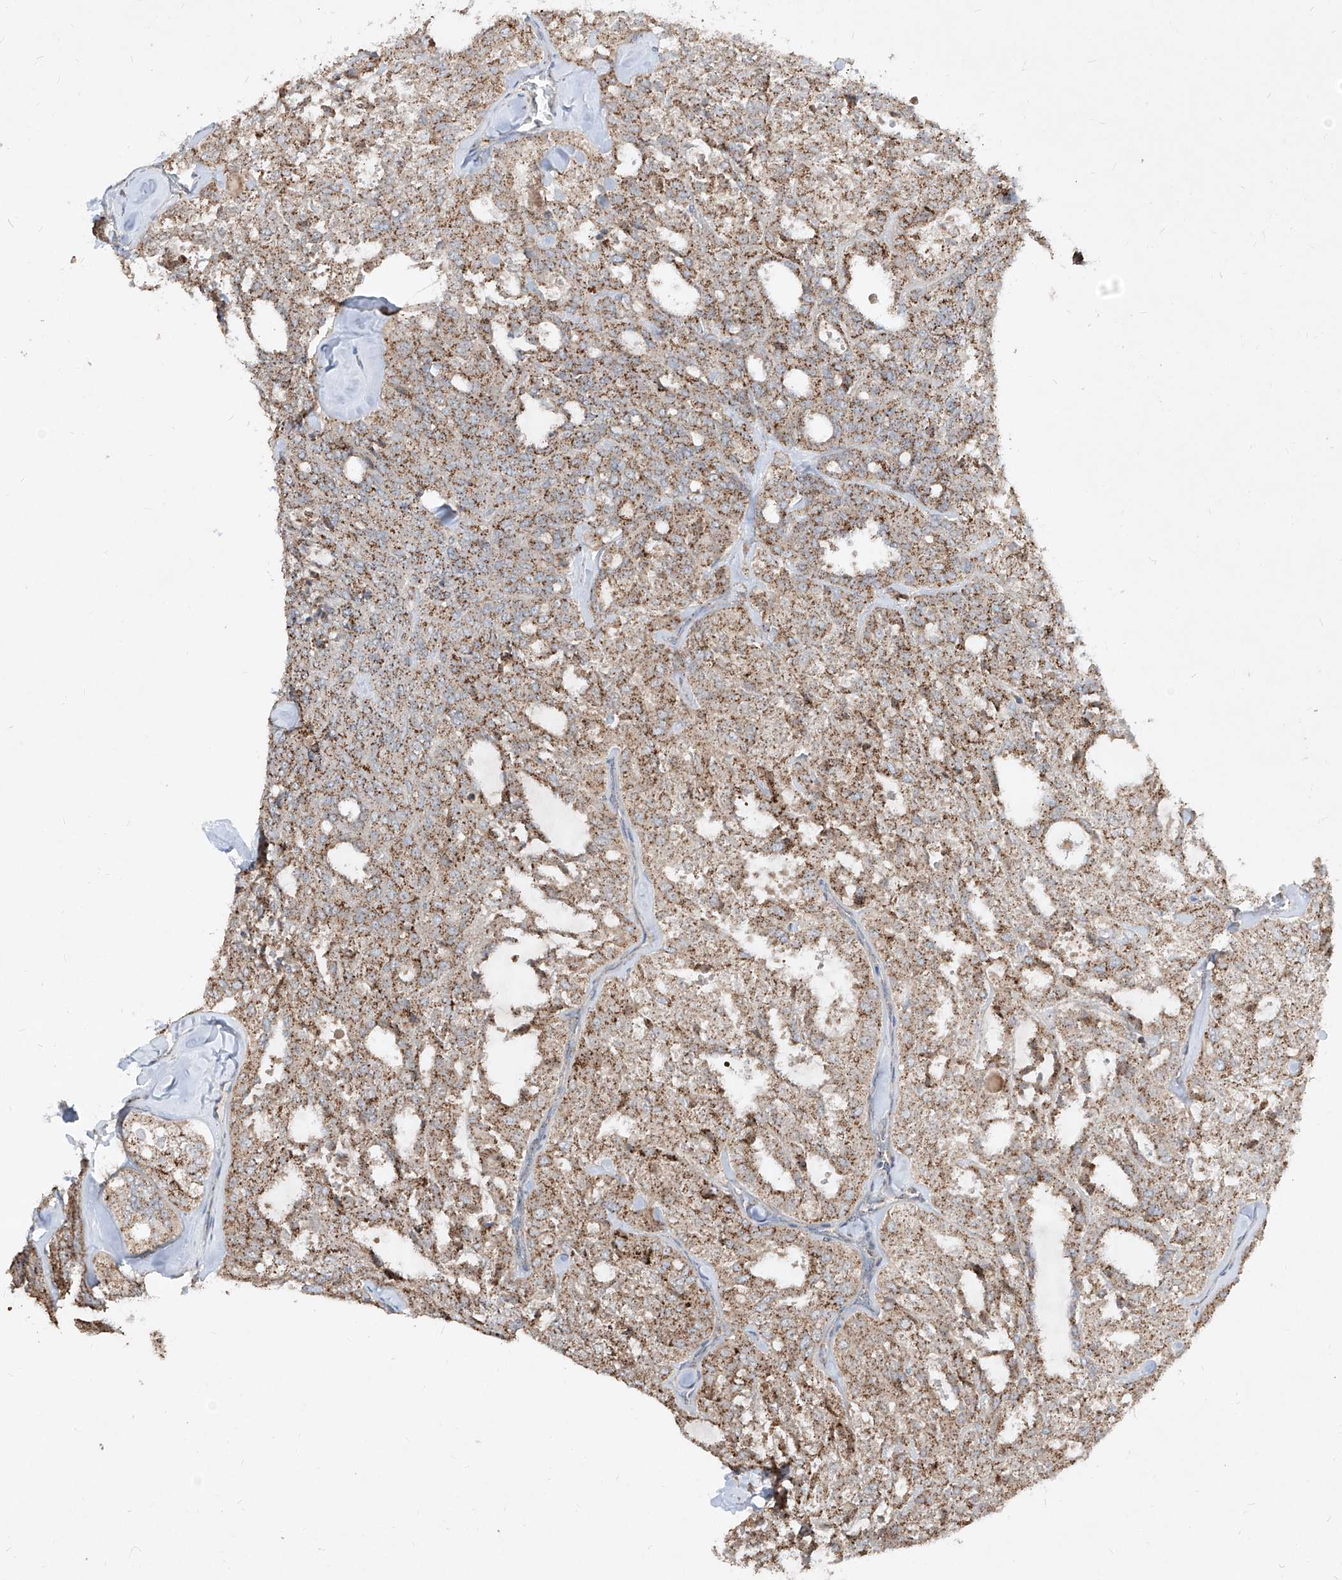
{"staining": {"intensity": "moderate", "quantity": ">75%", "location": "cytoplasmic/membranous"}, "tissue": "thyroid cancer", "cell_type": "Tumor cells", "image_type": "cancer", "snomed": [{"axis": "morphology", "description": "Follicular adenoma carcinoma, NOS"}, {"axis": "topography", "description": "Thyroid gland"}], "caption": "Immunohistochemical staining of human thyroid follicular adenoma carcinoma demonstrates medium levels of moderate cytoplasmic/membranous expression in approximately >75% of tumor cells.", "gene": "ABCD3", "patient": {"sex": "male", "age": 75}}